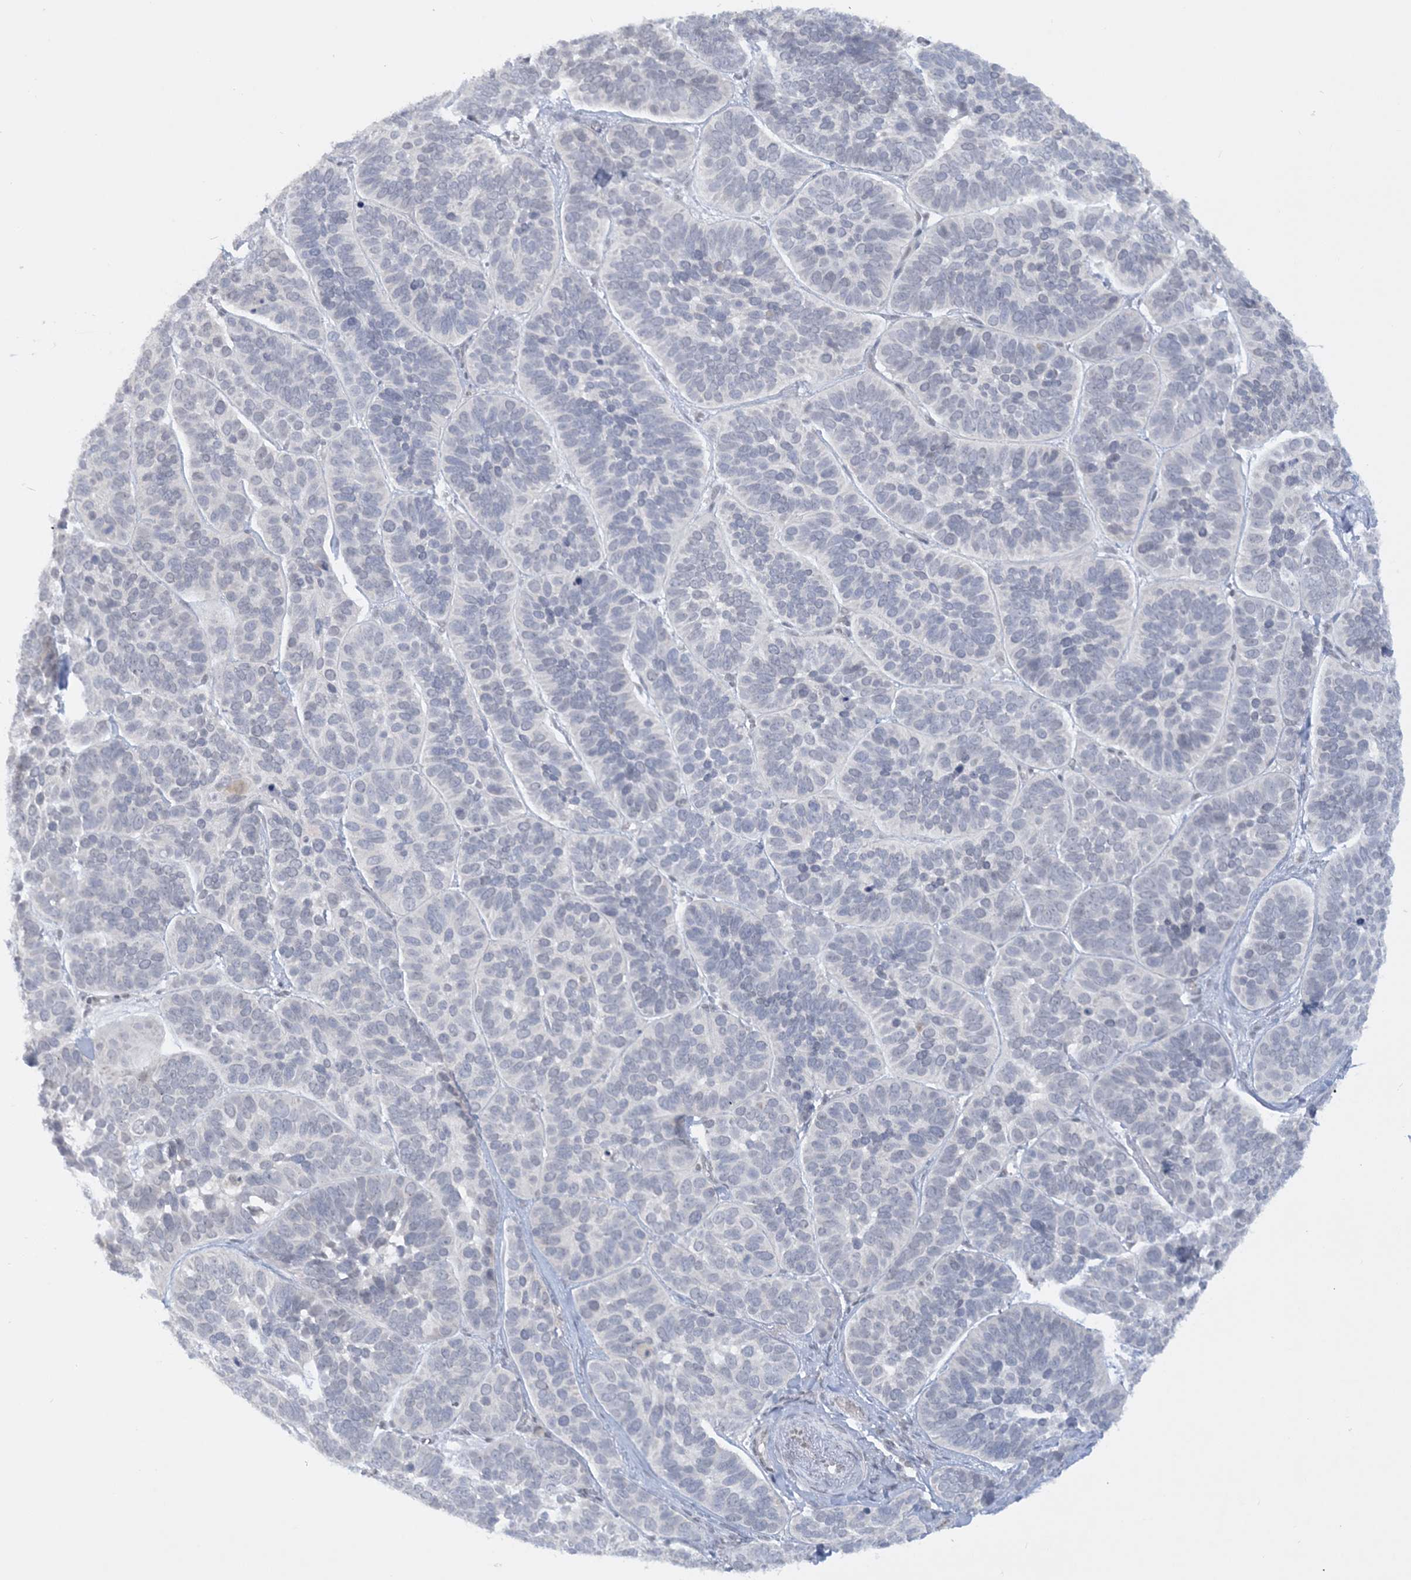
{"staining": {"intensity": "negative", "quantity": "none", "location": "none"}, "tissue": "skin cancer", "cell_type": "Tumor cells", "image_type": "cancer", "snomed": [{"axis": "morphology", "description": "Basal cell carcinoma"}, {"axis": "topography", "description": "Skin"}], "caption": "Skin cancer (basal cell carcinoma) was stained to show a protein in brown. There is no significant expression in tumor cells. (Brightfield microscopy of DAB immunohistochemistry at high magnification).", "gene": "KMT2D", "patient": {"sex": "male", "age": 62}}